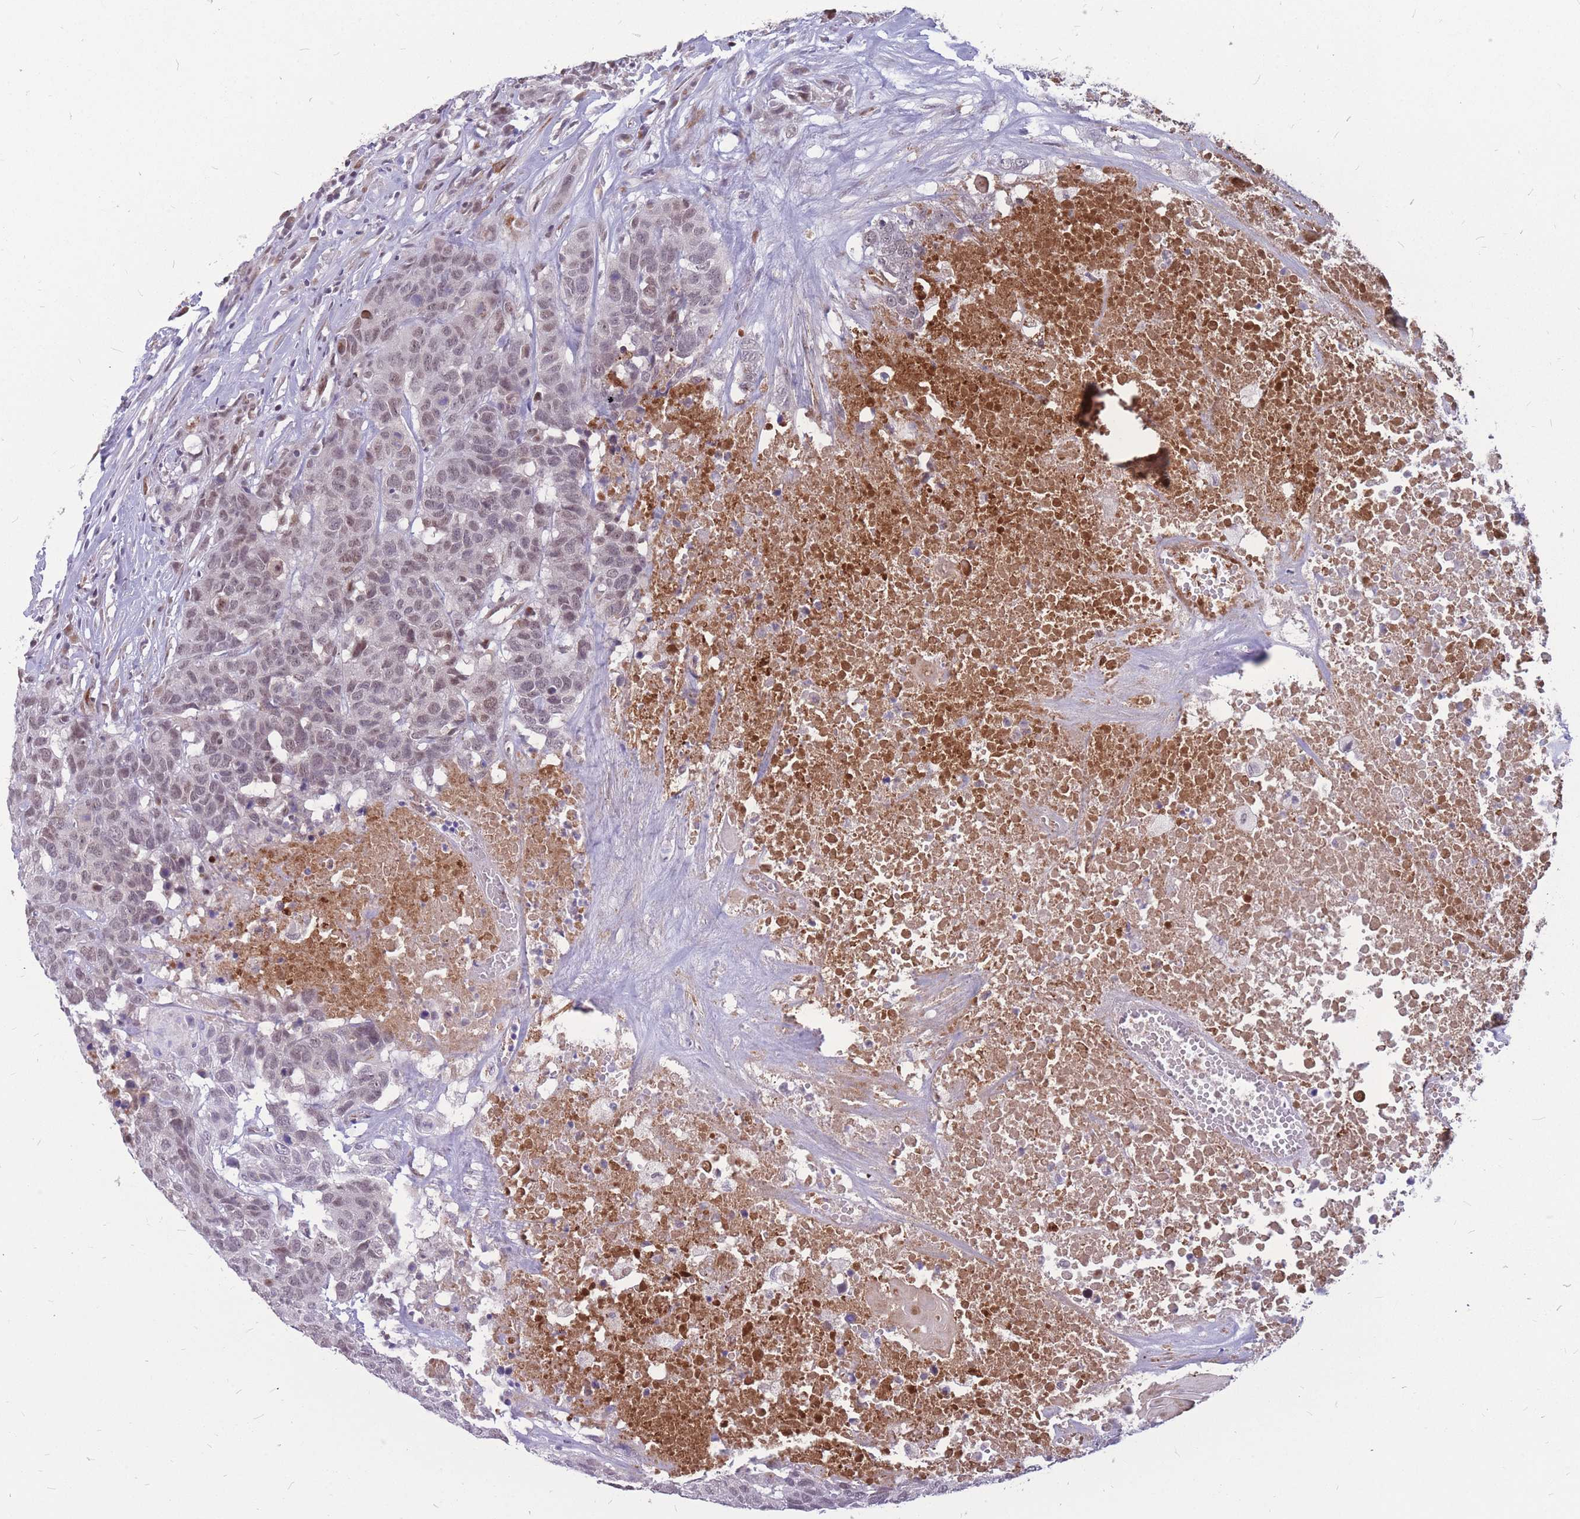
{"staining": {"intensity": "weak", "quantity": "25%-75%", "location": "nuclear"}, "tissue": "head and neck cancer", "cell_type": "Tumor cells", "image_type": "cancer", "snomed": [{"axis": "morphology", "description": "Squamous cell carcinoma, NOS"}, {"axis": "topography", "description": "Head-Neck"}], "caption": "Immunohistochemistry (IHC) micrograph of human head and neck squamous cell carcinoma stained for a protein (brown), which reveals low levels of weak nuclear expression in about 25%-75% of tumor cells.", "gene": "ADD2", "patient": {"sex": "male", "age": 66}}